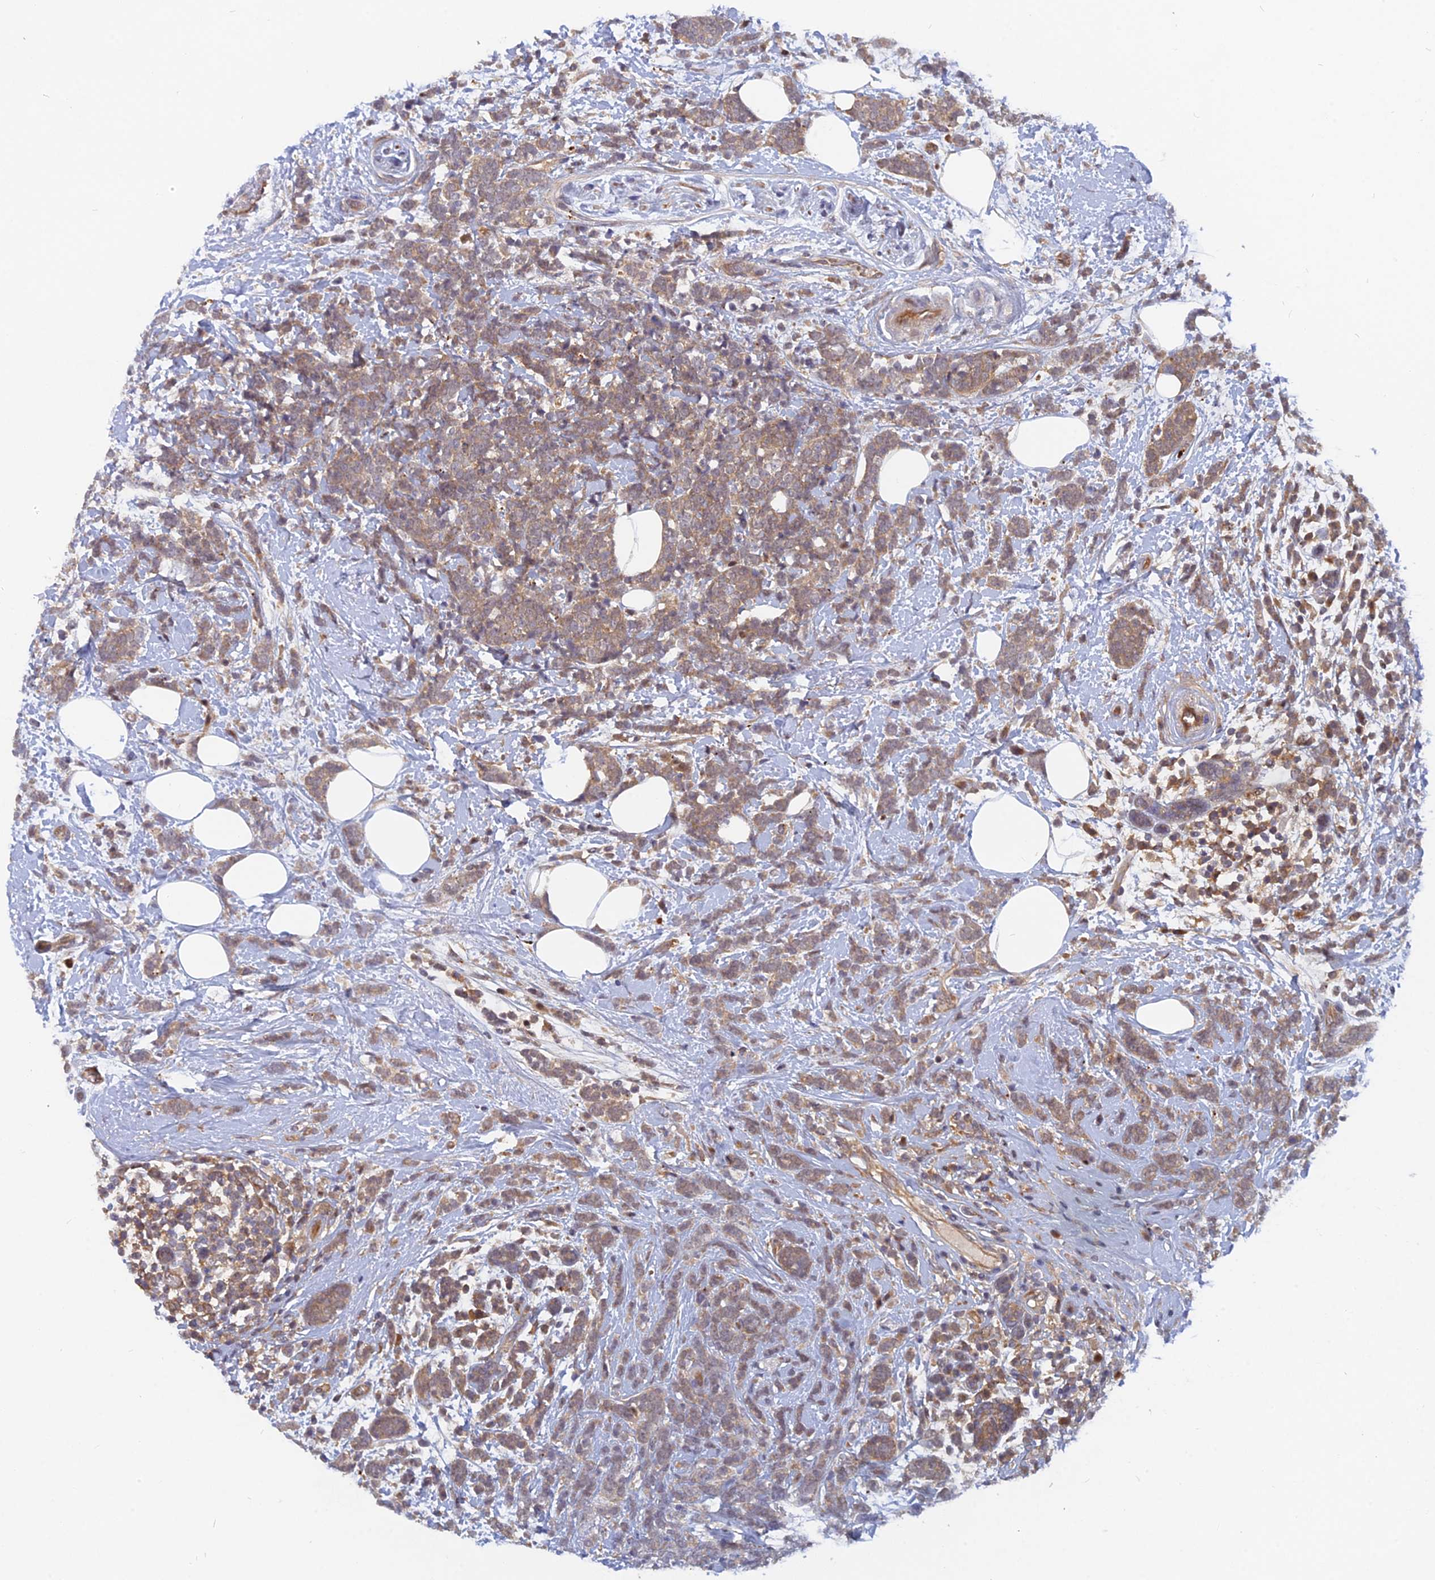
{"staining": {"intensity": "weak", "quantity": ">75%", "location": "cytoplasmic/membranous"}, "tissue": "breast cancer", "cell_type": "Tumor cells", "image_type": "cancer", "snomed": [{"axis": "morphology", "description": "Lobular carcinoma"}, {"axis": "topography", "description": "Breast"}], "caption": "This image shows IHC staining of human breast lobular carcinoma, with low weak cytoplasmic/membranous positivity in about >75% of tumor cells.", "gene": "ARL2BP", "patient": {"sex": "female", "age": 58}}